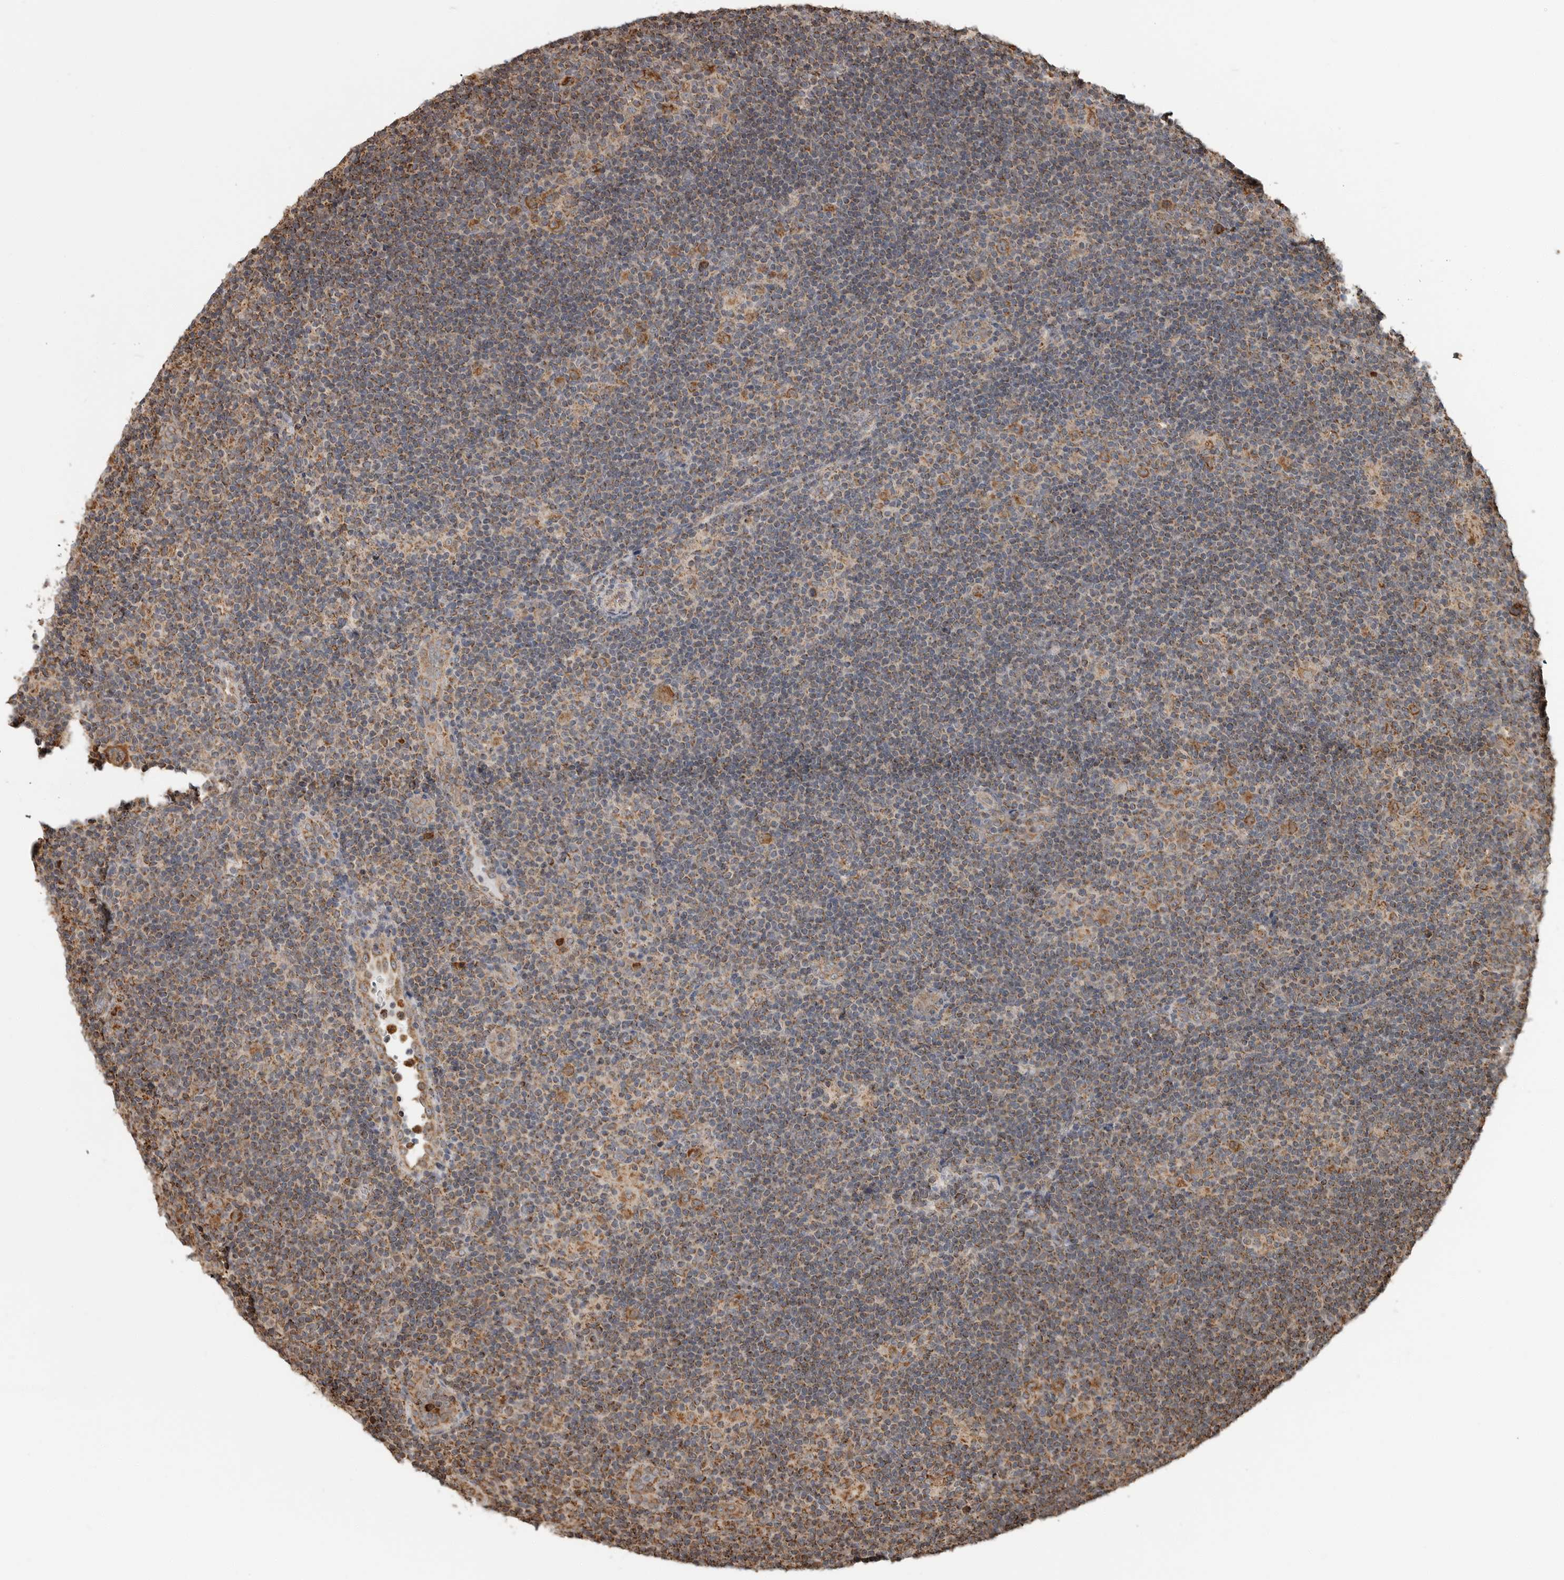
{"staining": {"intensity": "moderate", "quantity": ">75%", "location": "cytoplasmic/membranous"}, "tissue": "lymphoma", "cell_type": "Tumor cells", "image_type": "cancer", "snomed": [{"axis": "morphology", "description": "Hodgkin's disease, NOS"}, {"axis": "topography", "description": "Lymph node"}], "caption": "Moderate cytoplasmic/membranous positivity is present in about >75% of tumor cells in lymphoma.", "gene": "GCNT2", "patient": {"sex": "female", "age": 57}}